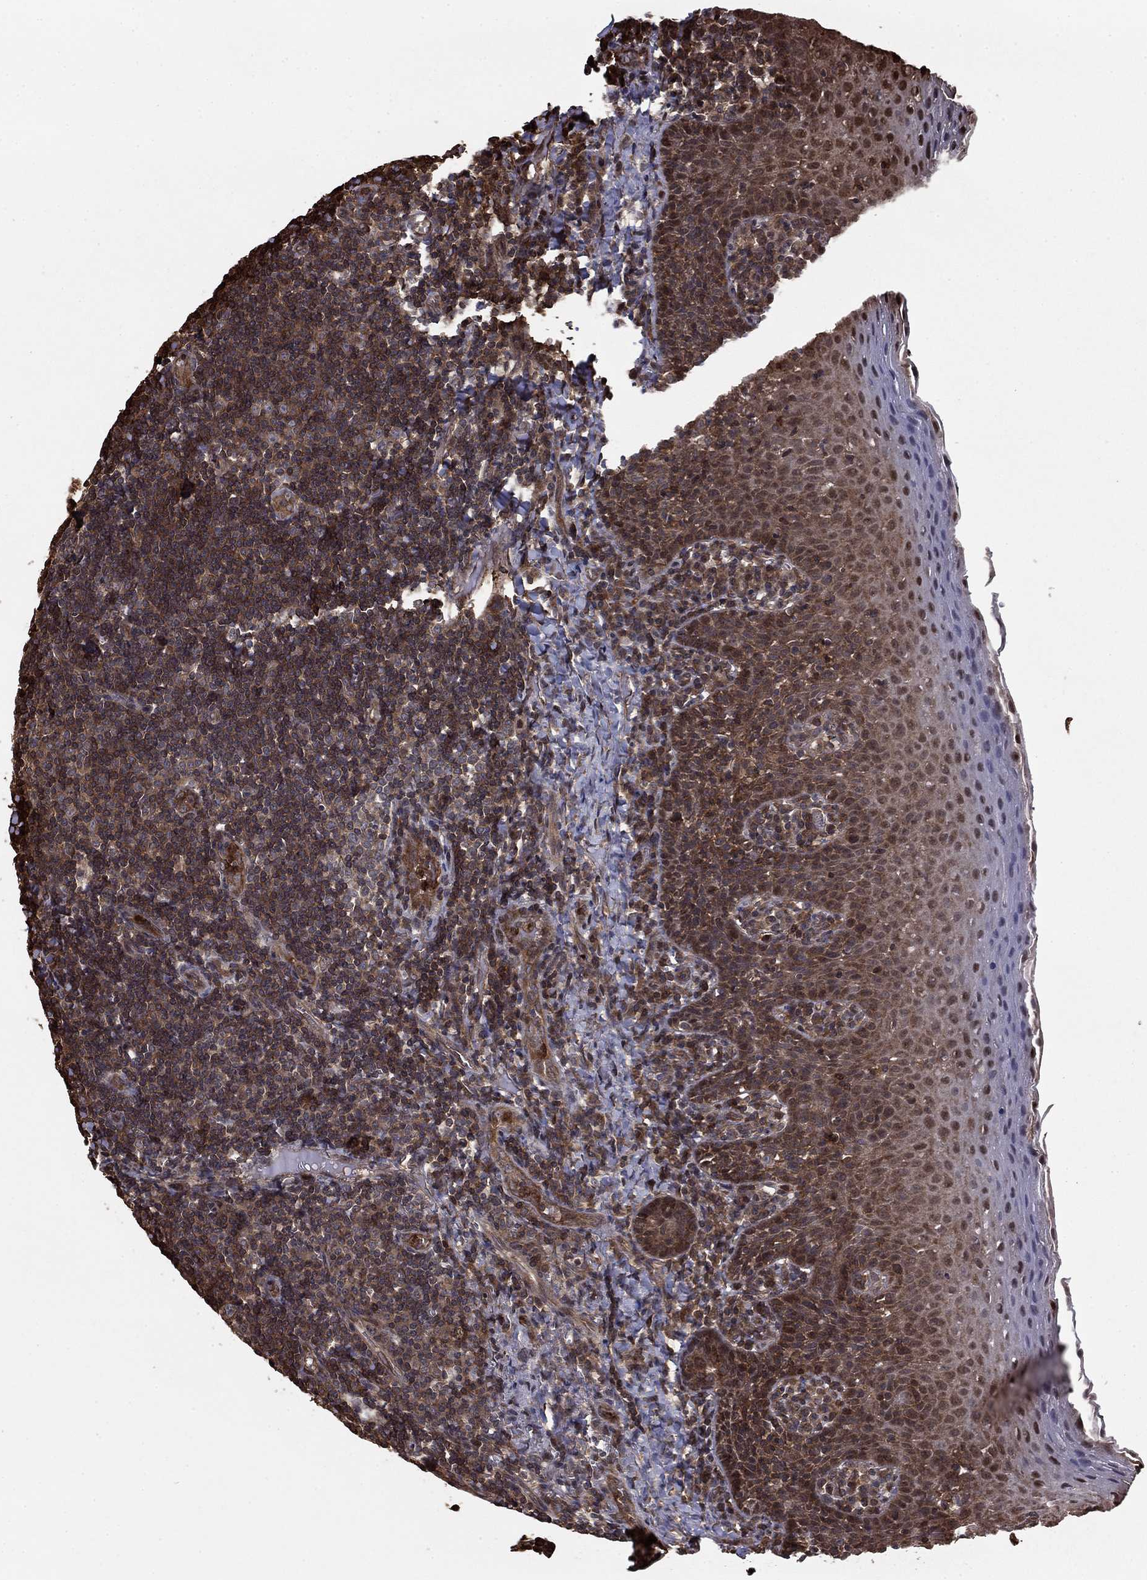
{"staining": {"intensity": "moderate", "quantity": "<25%", "location": "cytoplasmic/membranous,nuclear"}, "tissue": "tonsil", "cell_type": "Germinal center cells", "image_type": "normal", "snomed": [{"axis": "morphology", "description": "Normal tissue, NOS"}, {"axis": "morphology", "description": "Inflammation, NOS"}, {"axis": "topography", "description": "Tonsil"}], "caption": "Protein expression analysis of normal tonsil demonstrates moderate cytoplasmic/membranous,nuclear positivity in approximately <25% of germinal center cells.", "gene": "GYG1", "patient": {"sex": "female", "age": 31}}